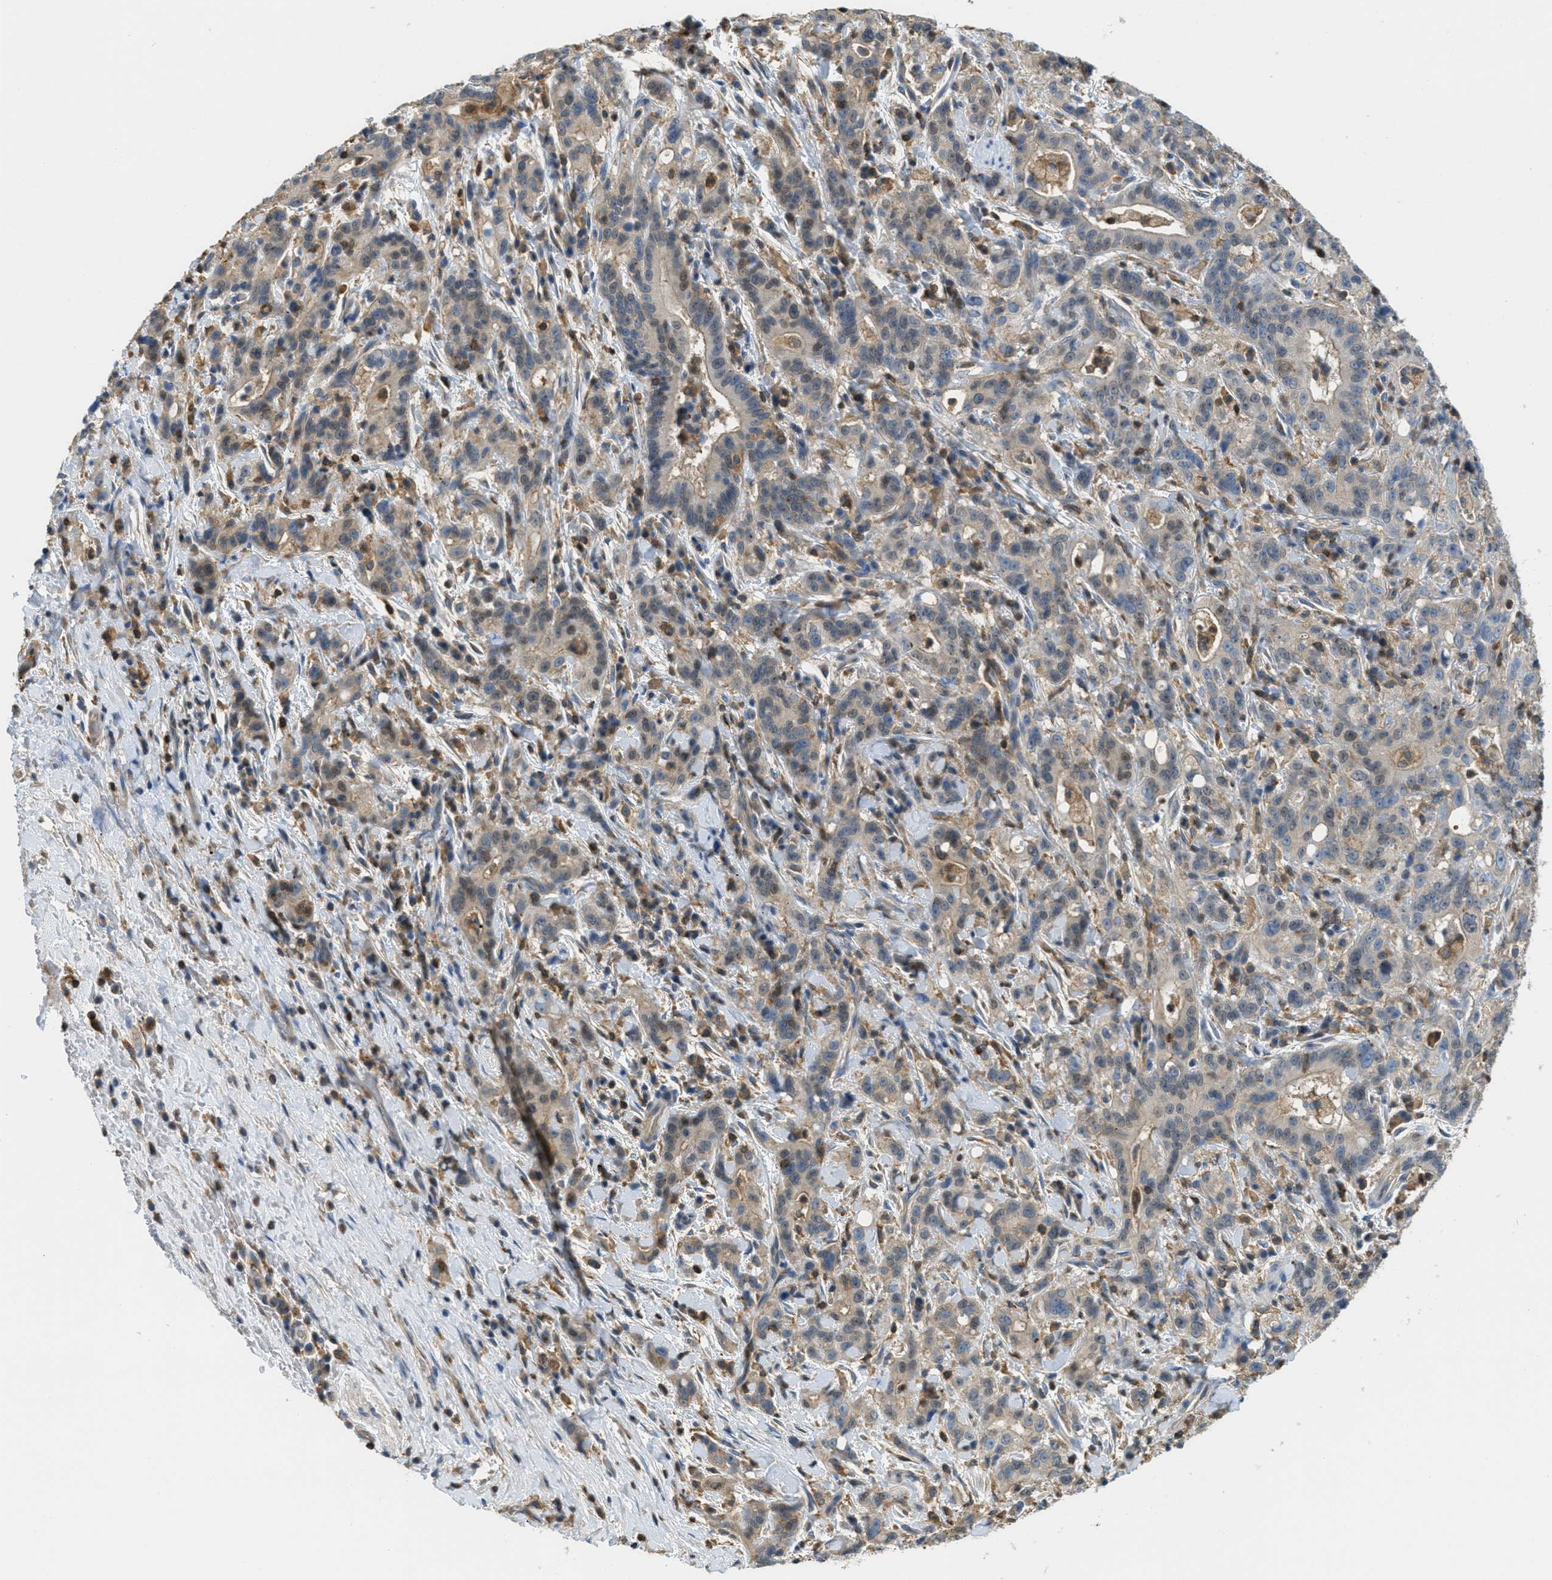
{"staining": {"intensity": "weak", "quantity": "<25%", "location": "cytoplasmic/membranous"}, "tissue": "liver cancer", "cell_type": "Tumor cells", "image_type": "cancer", "snomed": [{"axis": "morphology", "description": "Cholangiocarcinoma"}, {"axis": "topography", "description": "Liver"}], "caption": "An image of human cholangiocarcinoma (liver) is negative for staining in tumor cells.", "gene": "GRIK2", "patient": {"sex": "female", "age": 38}}